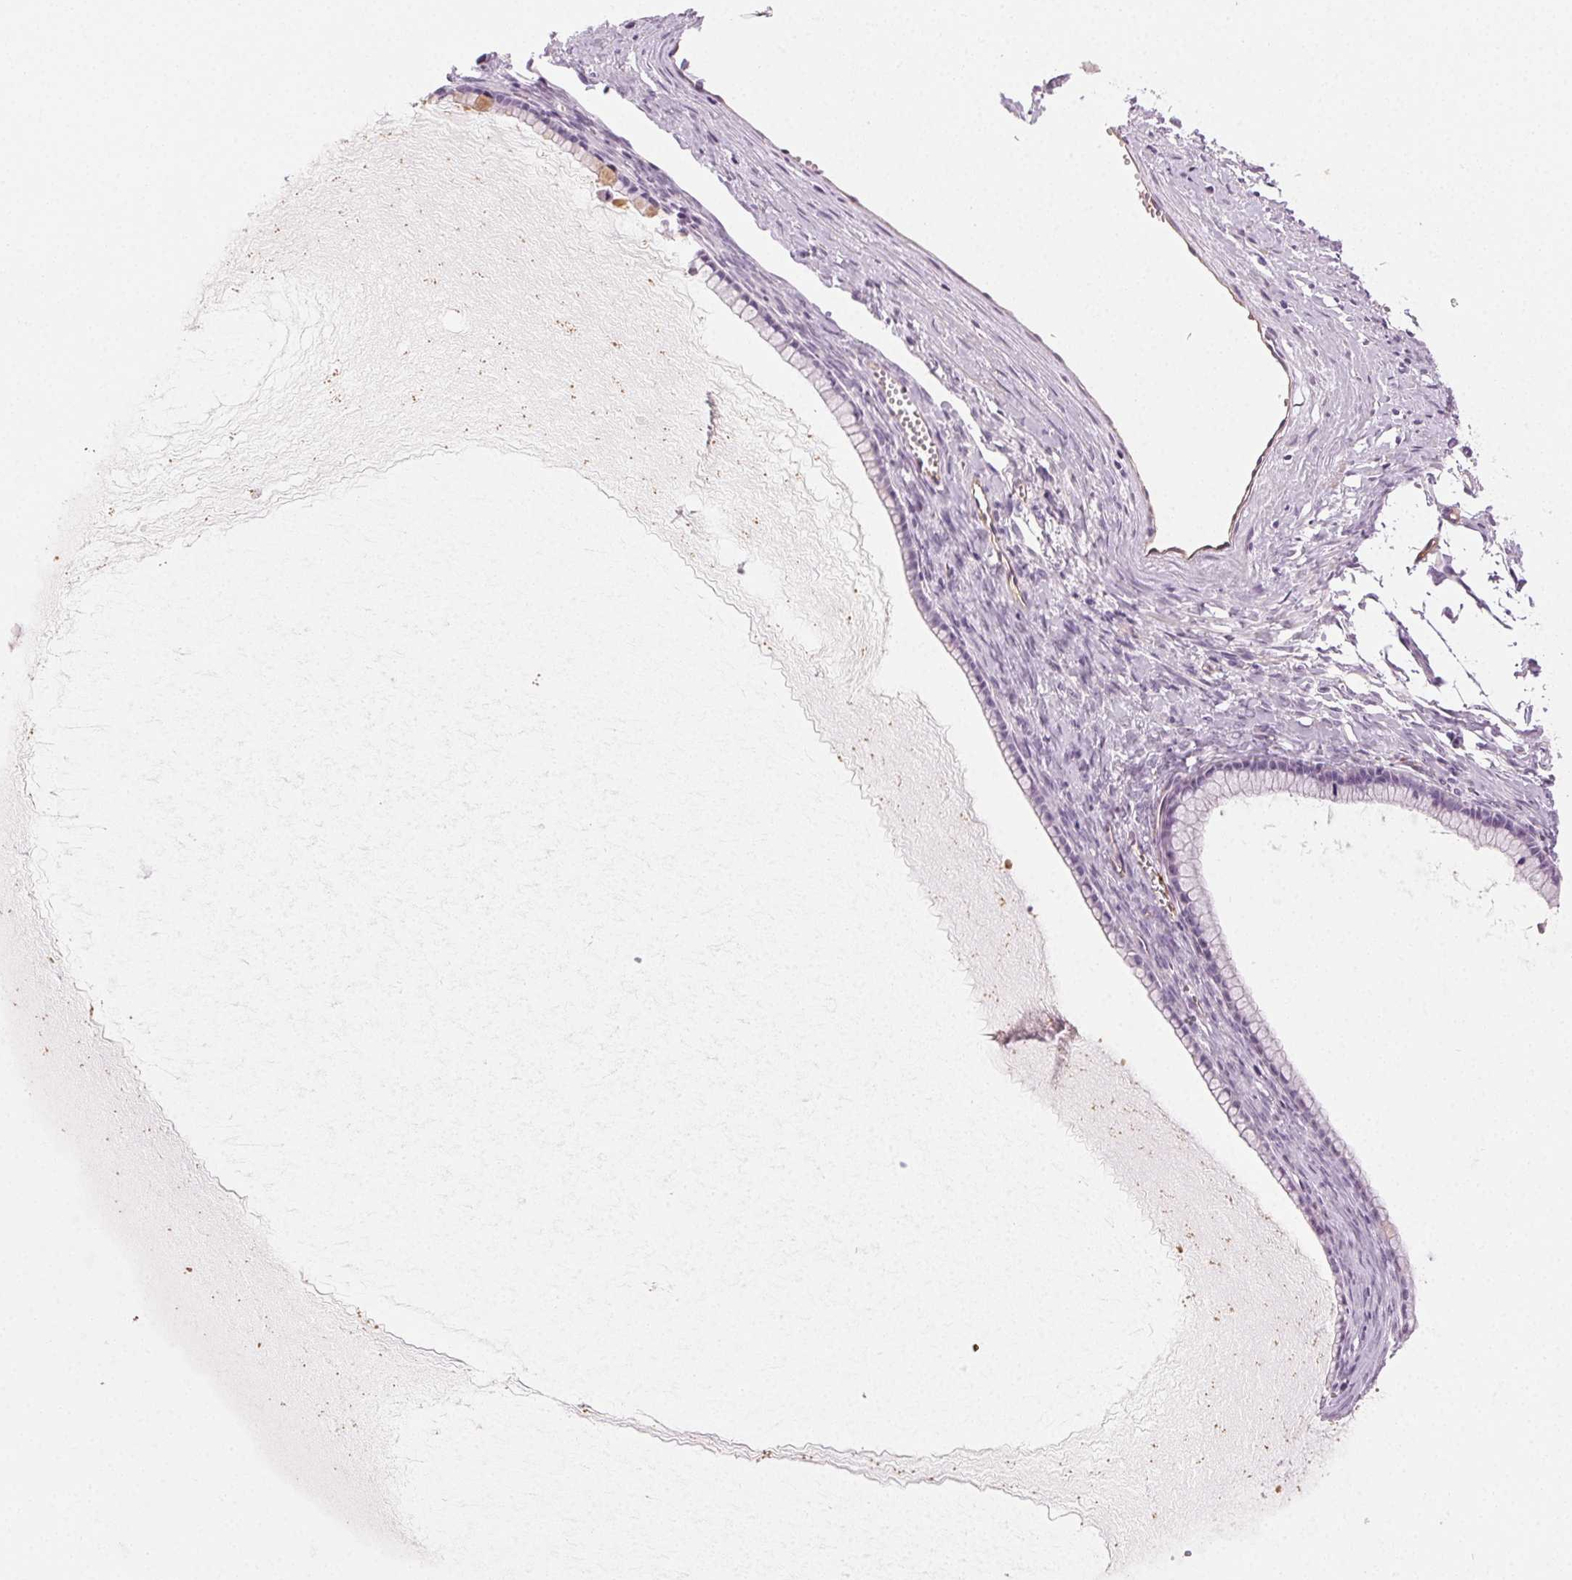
{"staining": {"intensity": "weak", "quantity": "<25%", "location": "cytoplasmic/membranous"}, "tissue": "ovarian cancer", "cell_type": "Tumor cells", "image_type": "cancer", "snomed": [{"axis": "morphology", "description": "Cystadenocarcinoma, mucinous, NOS"}, {"axis": "topography", "description": "Ovary"}], "caption": "This is a histopathology image of immunohistochemistry (IHC) staining of mucinous cystadenocarcinoma (ovarian), which shows no staining in tumor cells.", "gene": "AIF1L", "patient": {"sex": "female", "age": 41}}